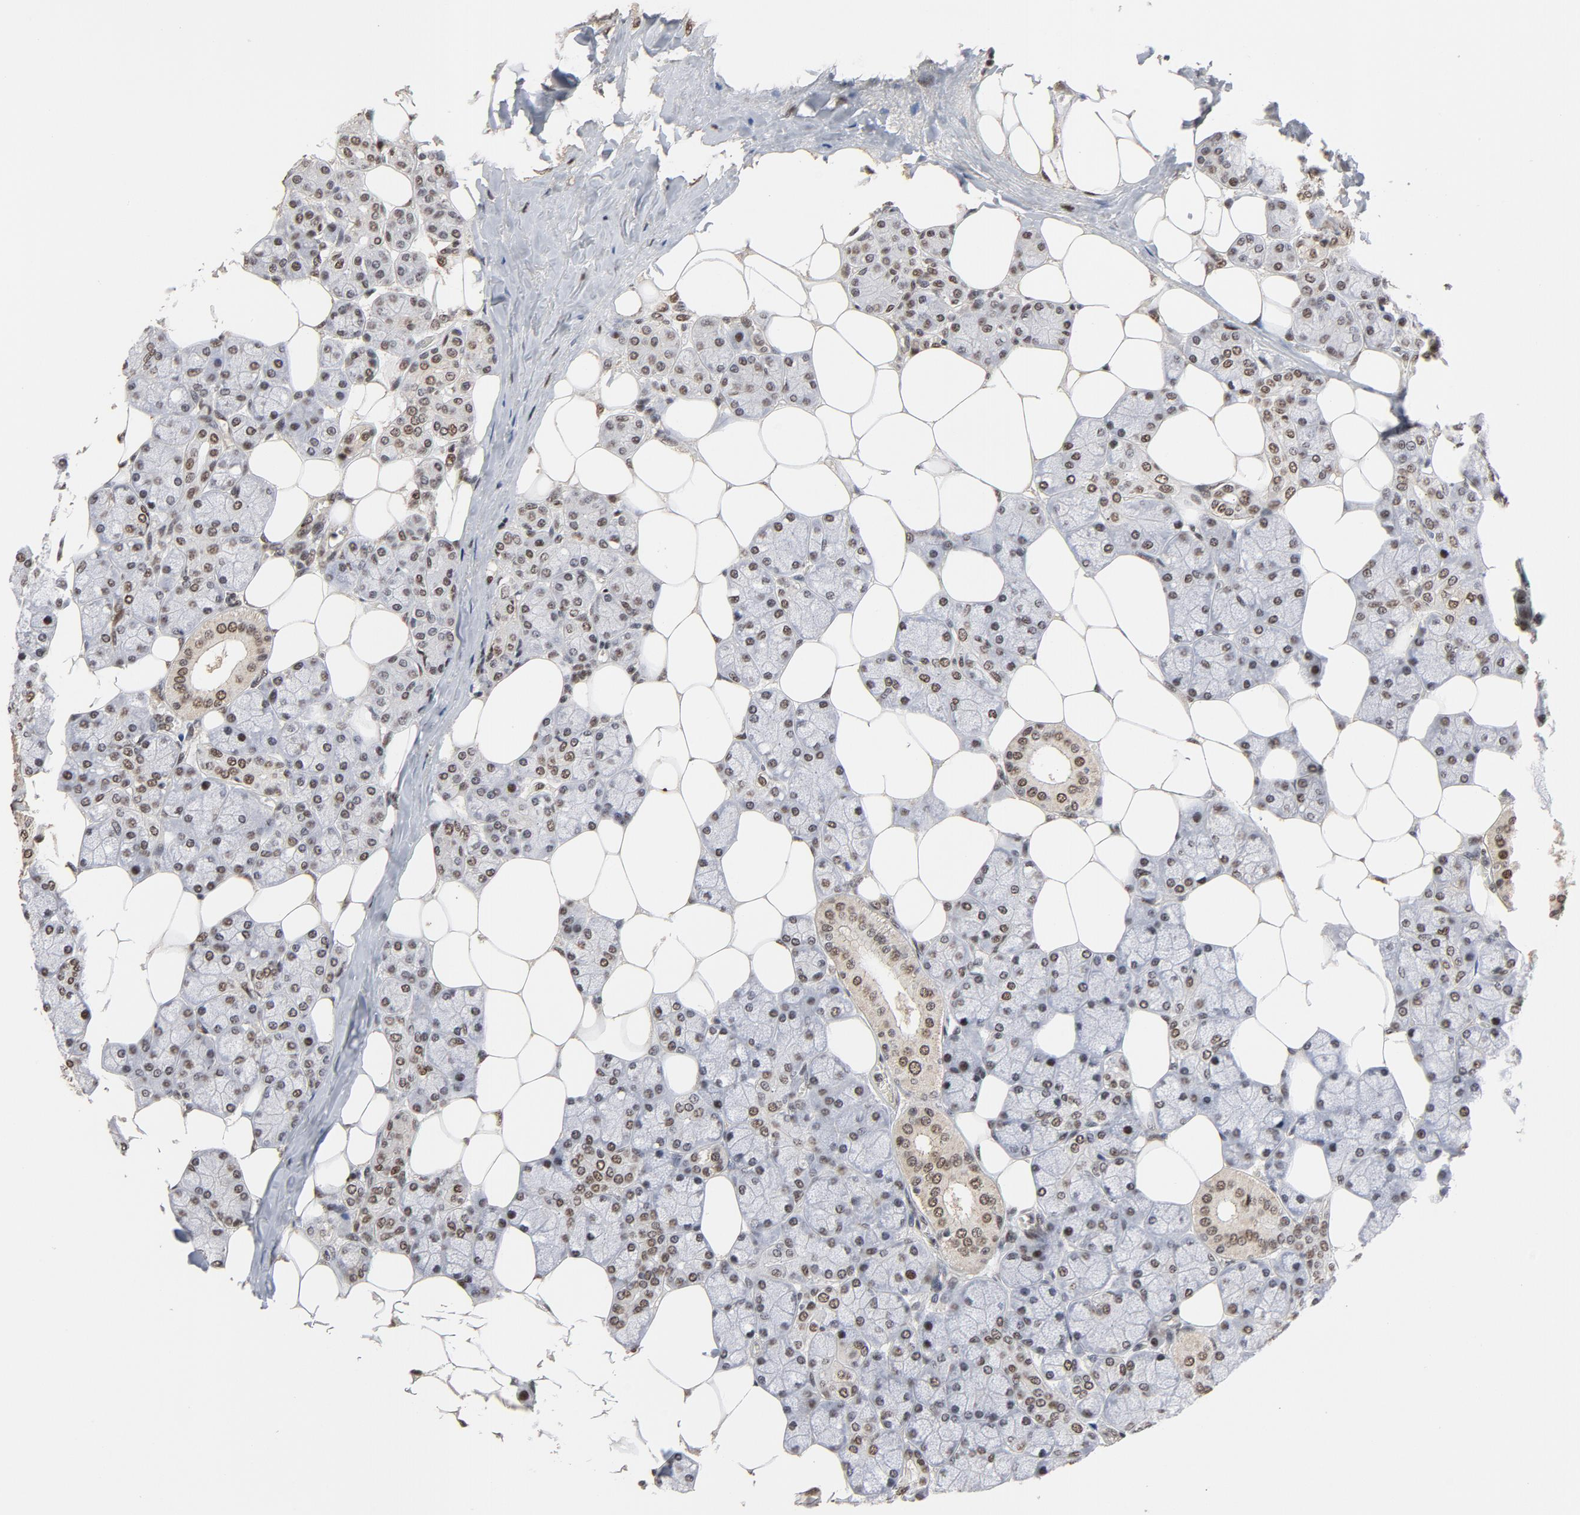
{"staining": {"intensity": "moderate", "quantity": ">75%", "location": "nuclear"}, "tissue": "head and neck cancer", "cell_type": "Tumor cells", "image_type": "cancer", "snomed": [{"axis": "morphology", "description": "Normal tissue, NOS"}, {"axis": "morphology", "description": "Adenocarcinoma, NOS"}, {"axis": "topography", "description": "Salivary gland"}, {"axis": "topography", "description": "Head-Neck"}], "caption": "Immunohistochemistry (IHC) of human head and neck cancer (adenocarcinoma) reveals medium levels of moderate nuclear expression in about >75% of tumor cells.", "gene": "TP53RK", "patient": {"sex": "male", "age": 80}}